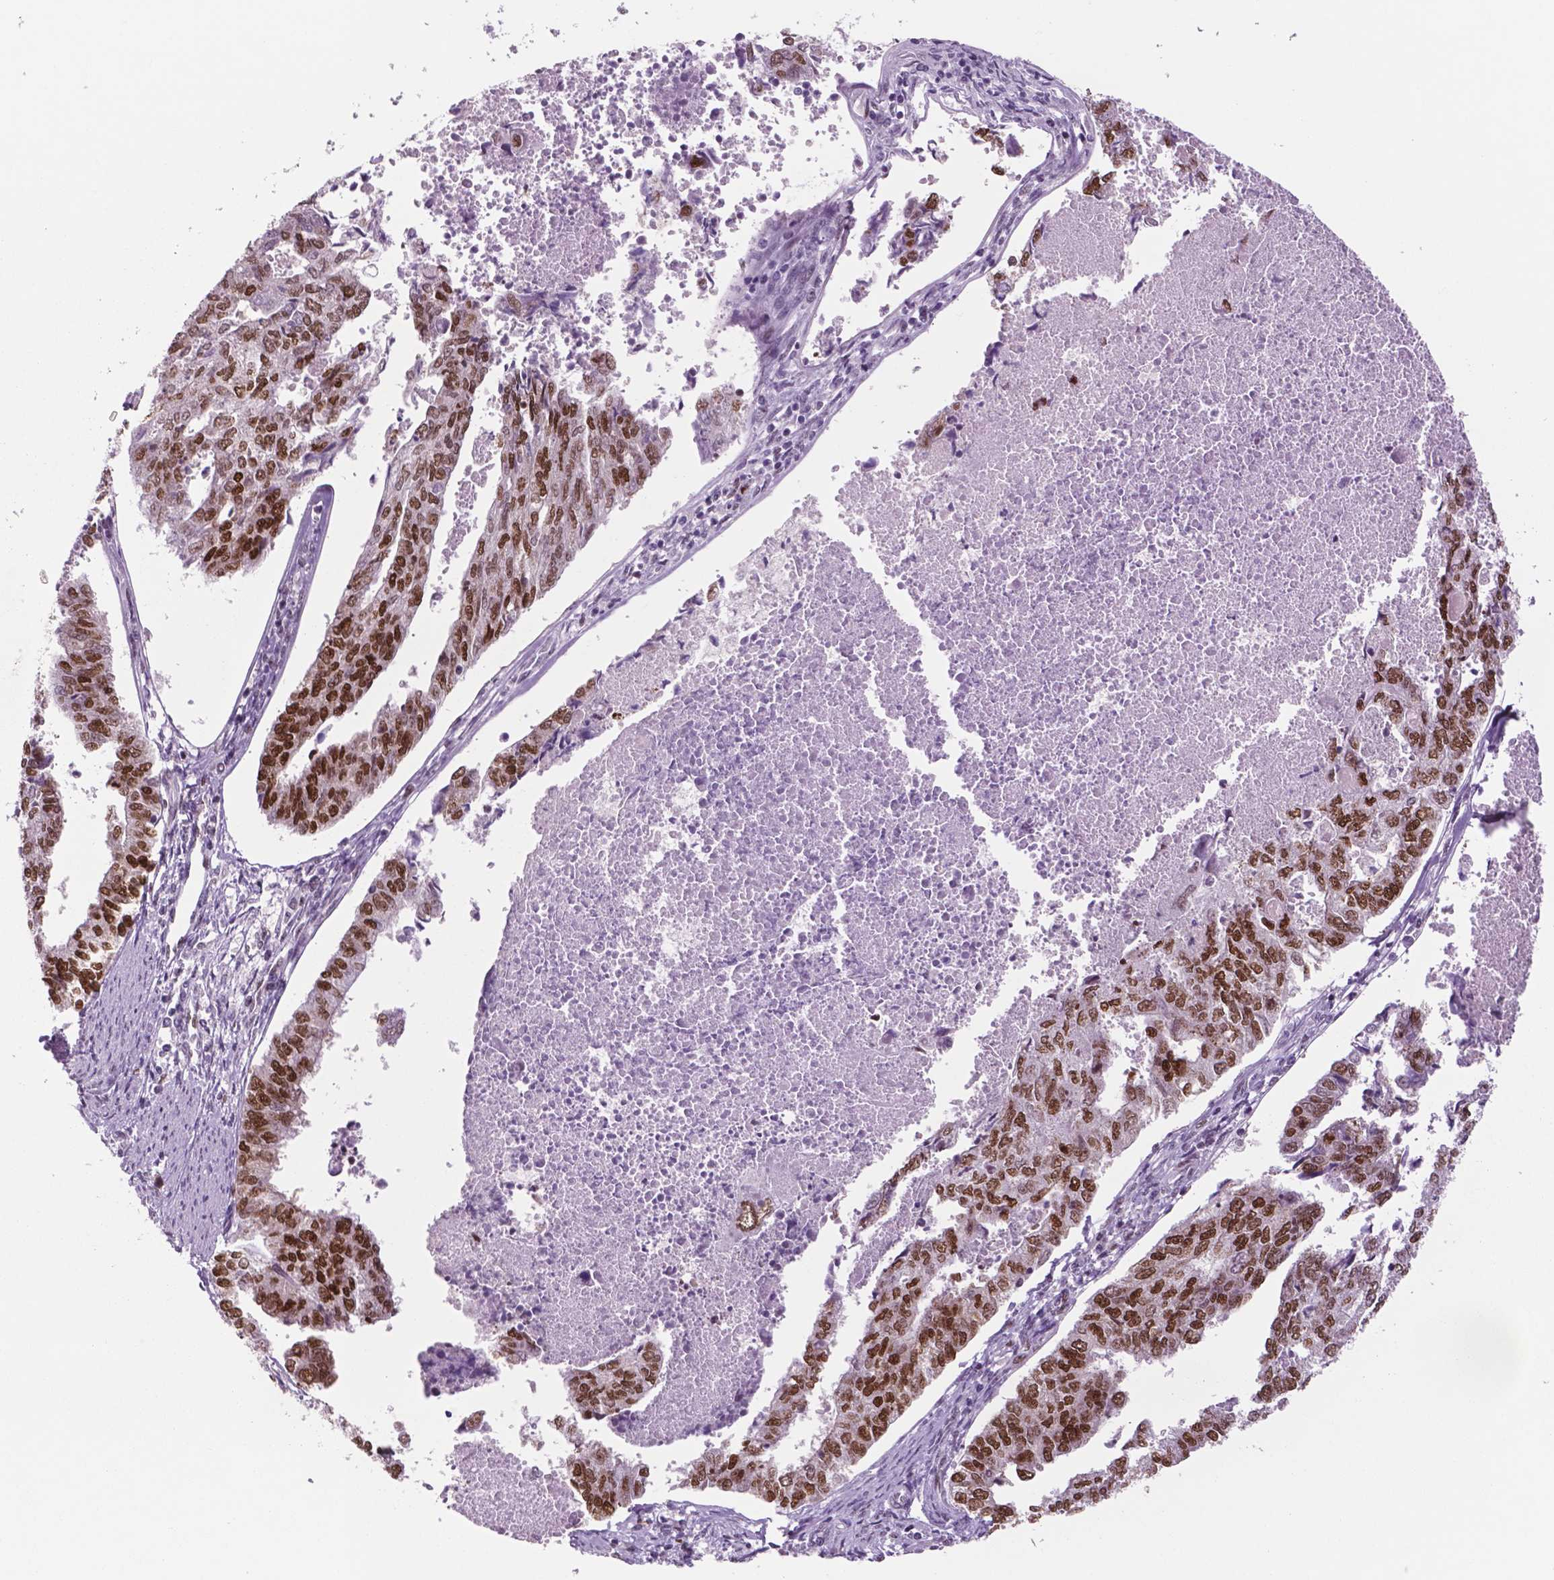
{"staining": {"intensity": "strong", "quantity": ">75%", "location": "nuclear"}, "tissue": "endometrial cancer", "cell_type": "Tumor cells", "image_type": "cancer", "snomed": [{"axis": "morphology", "description": "Adenocarcinoma, NOS"}, {"axis": "topography", "description": "Endometrium"}], "caption": "Immunohistochemistry histopathology image of neoplastic tissue: human endometrial cancer (adenocarcinoma) stained using IHC exhibits high levels of strong protein expression localized specifically in the nuclear of tumor cells, appearing as a nuclear brown color.", "gene": "MSH6", "patient": {"sex": "female", "age": 73}}